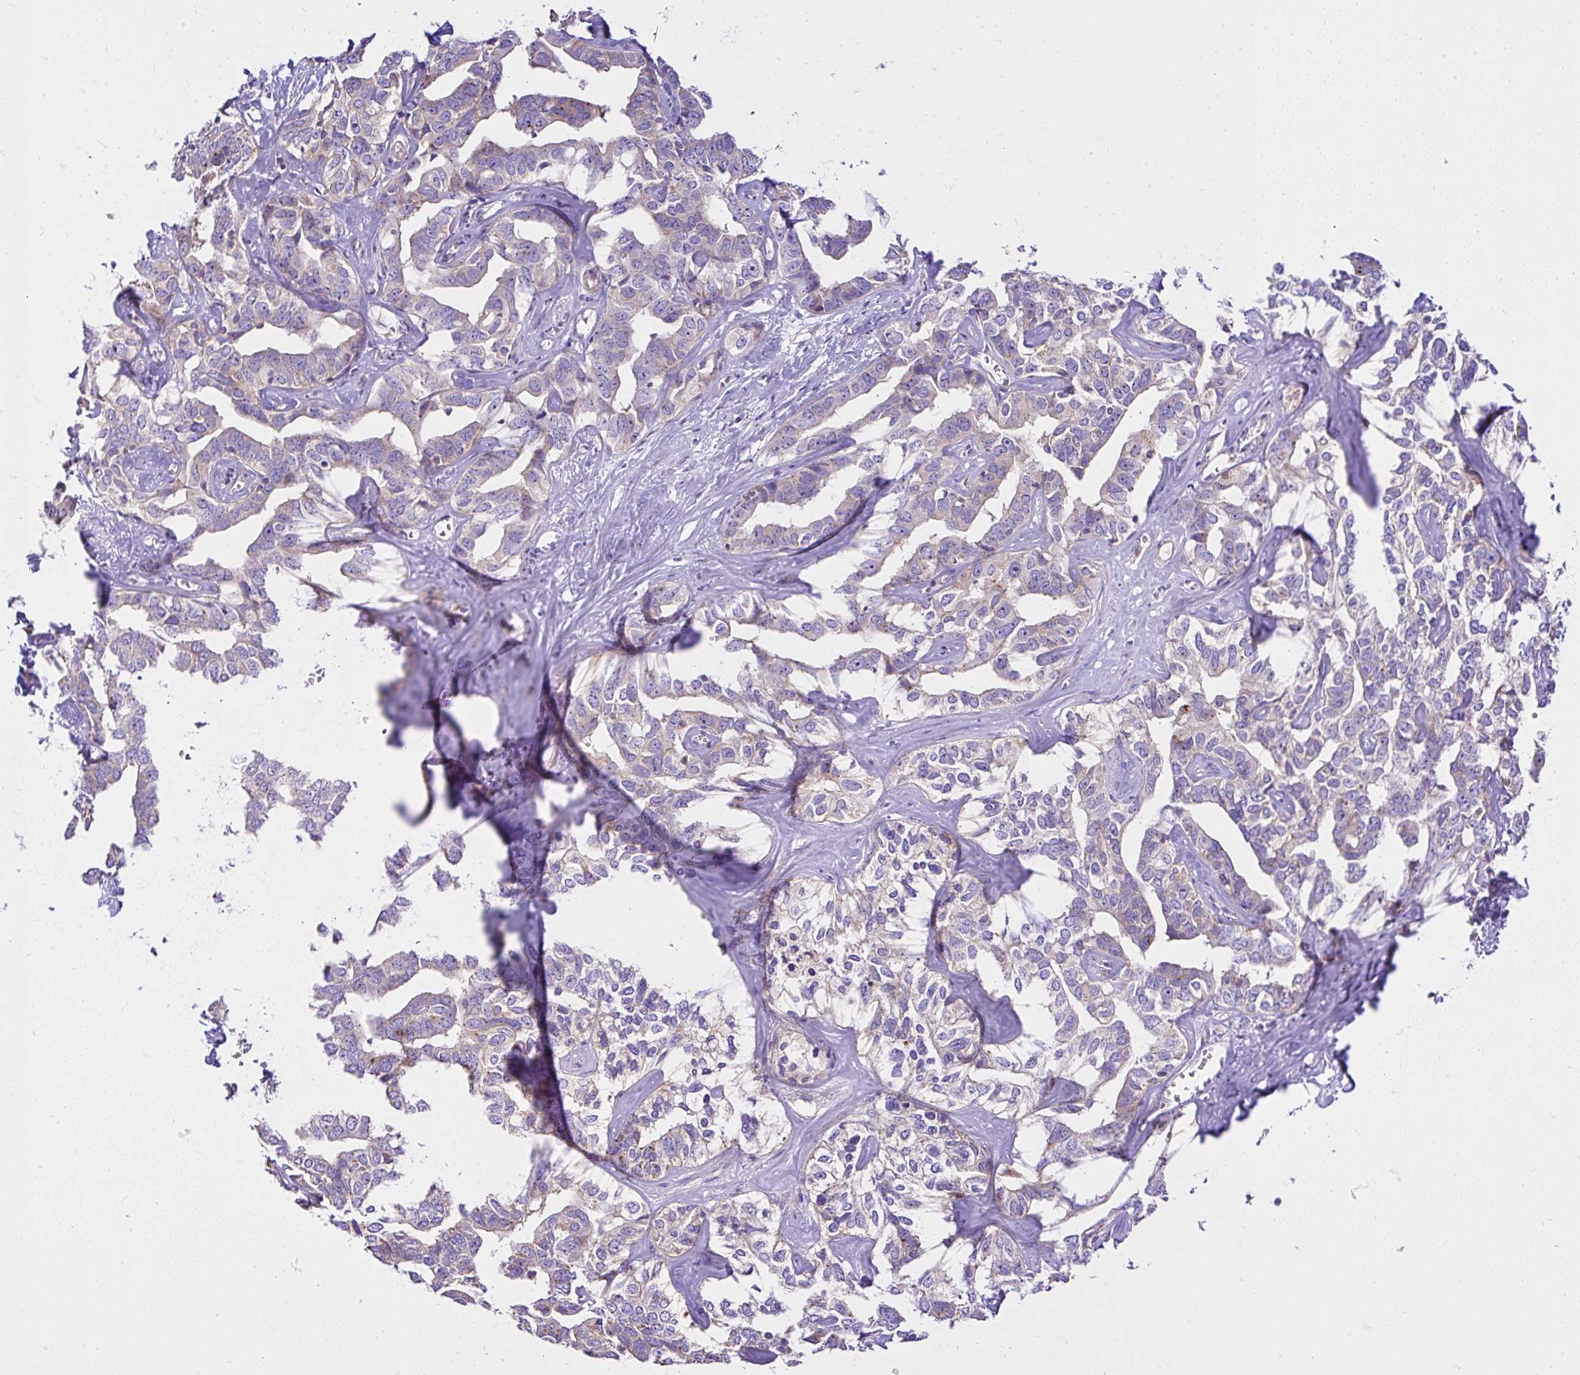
{"staining": {"intensity": "weak", "quantity": "<25%", "location": "cytoplasmic/membranous"}, "tissue": "liver cancer", "cell_type": "Tumor cells", "image_type": "cancer", "snomed": [{"axis": "morphology", "description": "Cholangiocarcinoma"}, {"axis": "topography", "description": "Liver"}], "caption": "Liver cancer (cholangiocarcinoma) was stained to show a protein in brown. There is no significant staining in tumor cells.", "gene": "CCDC142", "patient": {"sex": "male", "age": 59}}